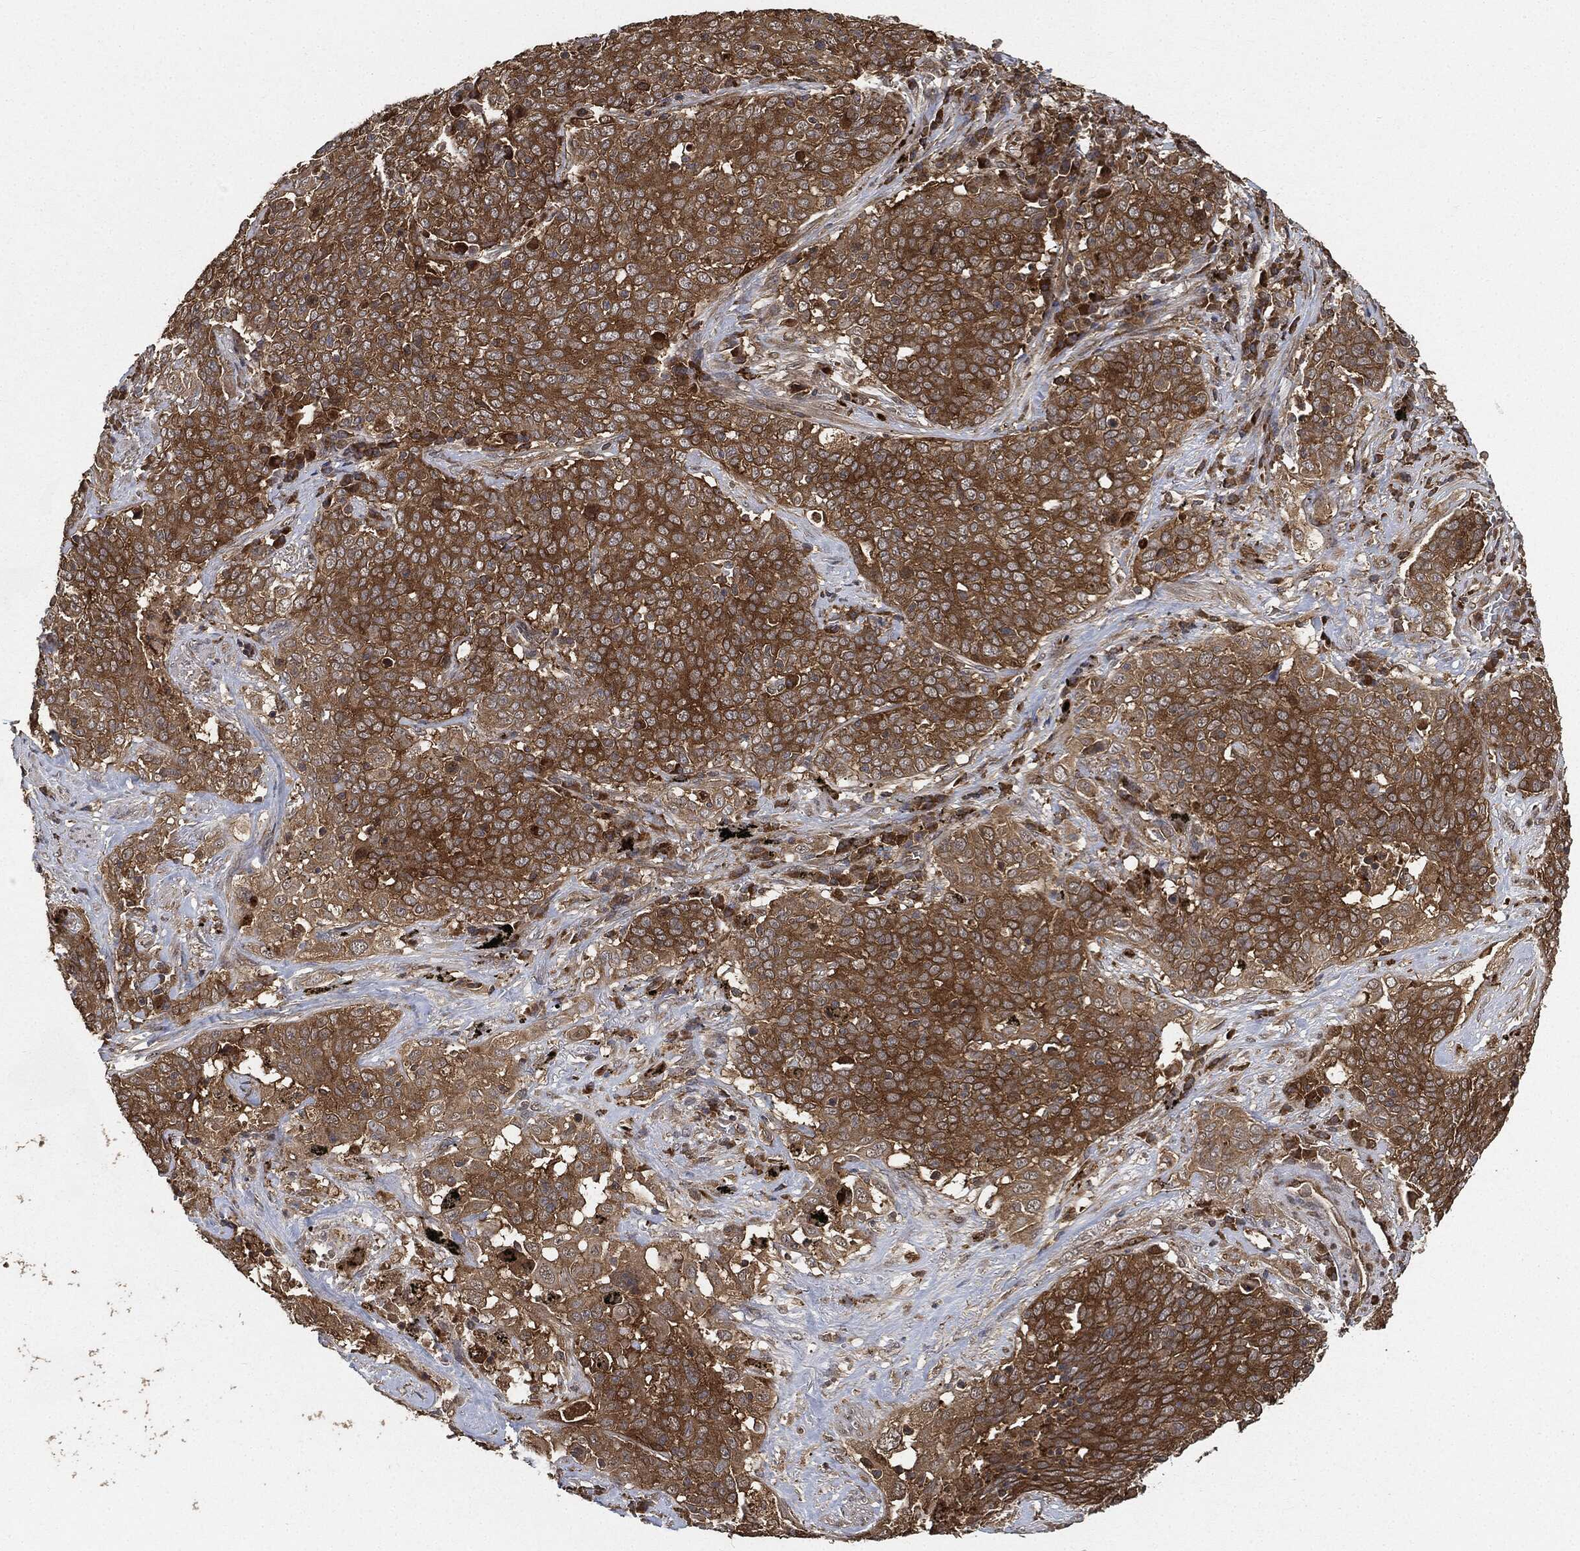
{"staining": {"intensity": "weak", "quantity": "<25%", "location": "cytoplasmic/membranous"}, "tissue": "lung cancer", "cell_type": "Tumor cells", "image_type": "cancer", "snomed": [{"axis": "morphology", "description": "Squamous cell carcinoma, NOS"}, {"axis": "topography", "description": "Lung"}], "caption": "Immunohistochemical staining of lung squamous cell carcinoma displays no significant positivity in tumor cells.", "gene": "BRAF", "patient": {"sex": "male", "age": 82}}